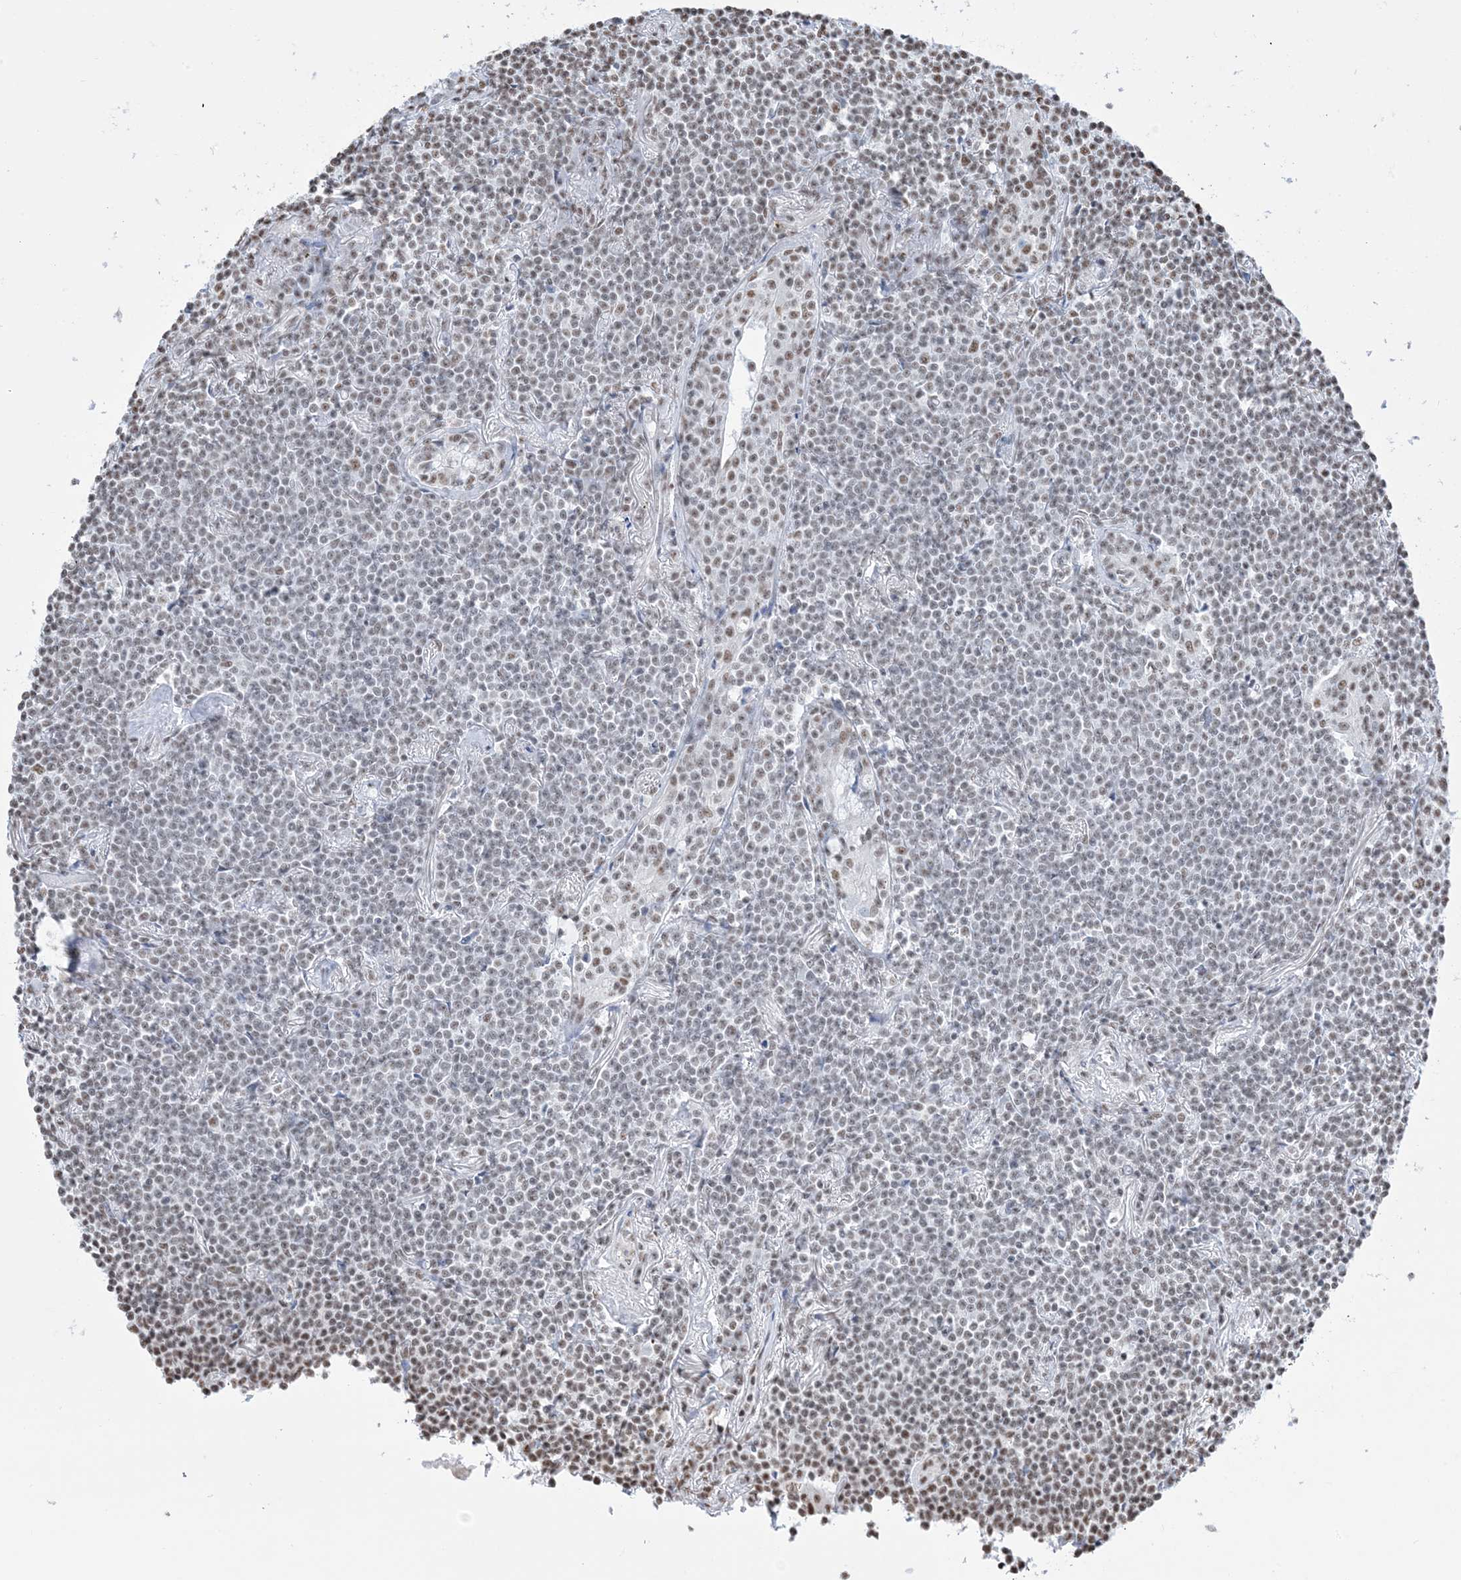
{"staining": {"intensity": "weak", "quantity": "<25%", "location": "nuclear"}, "tissue": "lymphoma", "cell_type": "Tumor cells", "image_type": "cancer", "snomed": [{"axis": "morphology", "description": "Malignant lymphoma, non-Hodgkin's type, Low grade"}, {"axis": "topography", "description": "Lung"}], "caption": "Tumor cells show no significant protein positivity in lymphoma.", "gene": "ZNF792", "patient": {"sex": "female", "age": 71}}